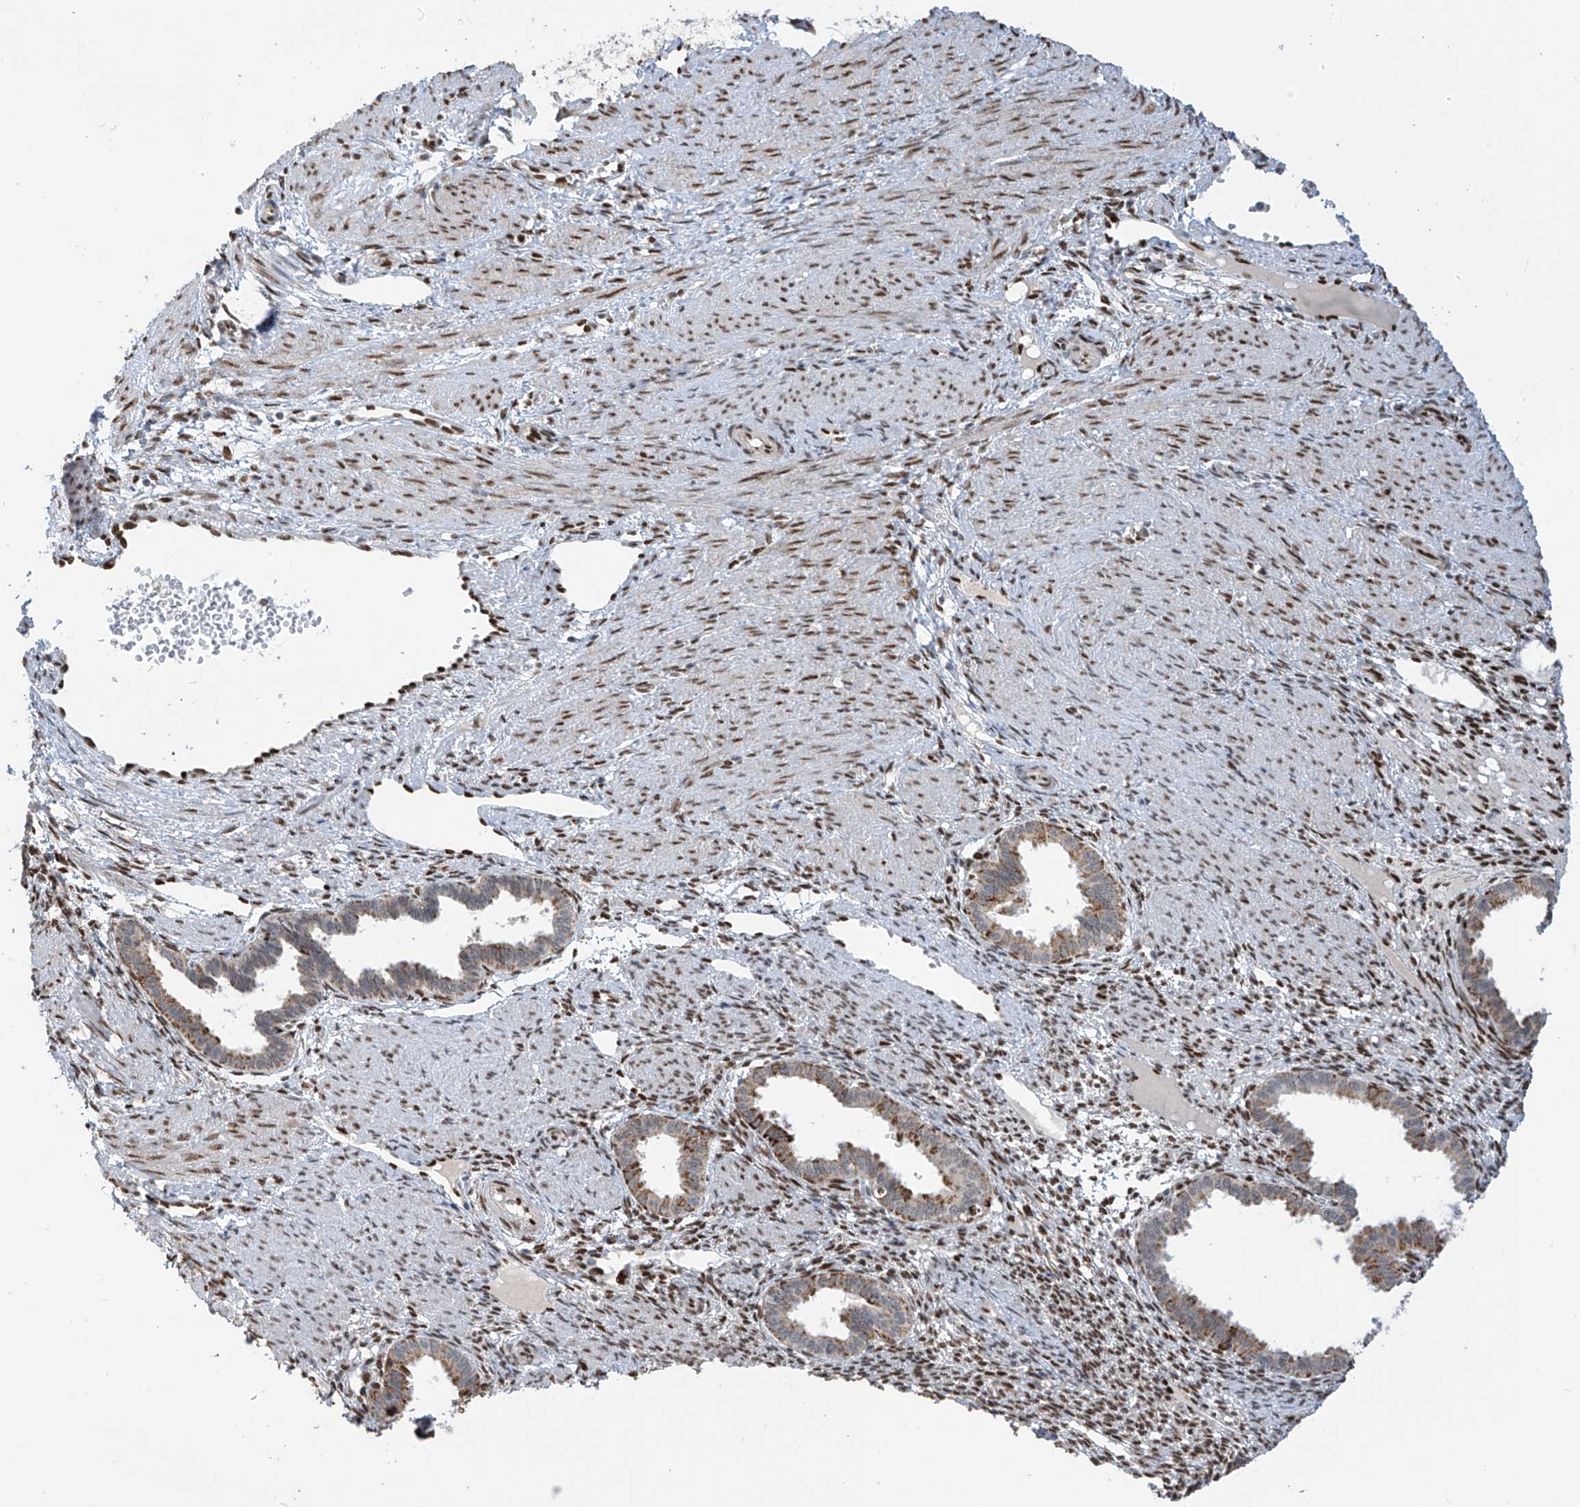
{"staining": {"intensity": "moderate", "quantity": "25%-75%", "location": "nuclear"}, "tissue": "endometrium", "cell_type": "Cells in endometrial stroma", "image_type": "normal", "snomed": [{"axis": "morphology", "description": "Normal tissue, NOS"}, {"axis": "topography", "description": "Endometrium"}], "caption": "Immunohistochemistry (IHC) of unremarkable human endometrium shows medium levels of moderate nuclear staining in approximately 25%-75% of cells in endometrial stroma. (IHC, brightfield microscopy, high magnification).", "gene": "PM20D2", "patient": {"sex": "female", "age": 33}}